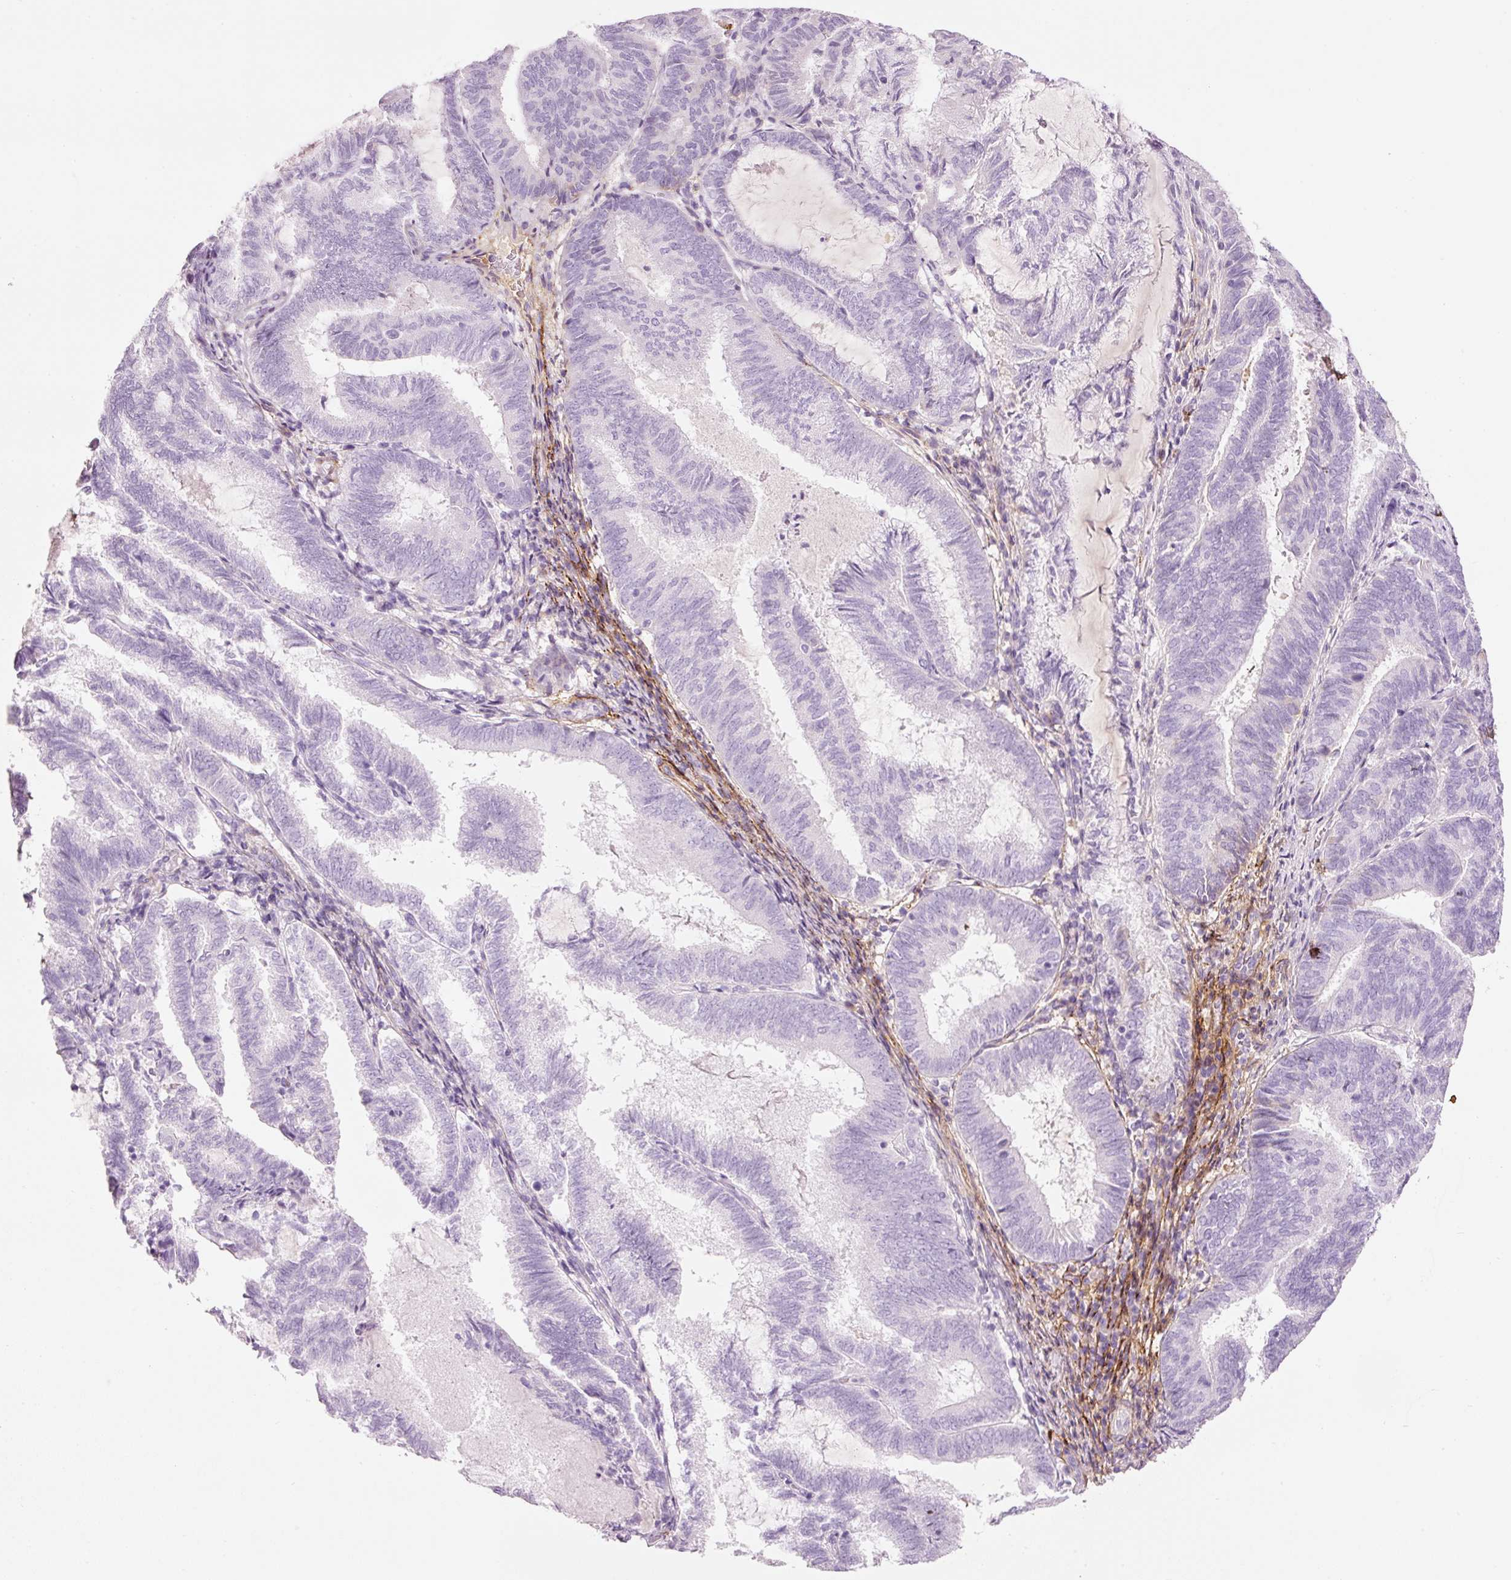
{"staining": {"intensity": "negative", "quantity": "none", "location": "none"}, "tissue": "endometrial cancer", "cell_type": "Tumor cells", "image_type": "cancer", "snomed": [{"axis": "morphology", "description": "Adenocarcinoma, NOS"}, {"axis": "topography", "description": "Endometrium"}], "caption": "The image shows no staining of tumor cells in endometrial adenocarcinoma.", "gene": "MFAP4", "patient": {"sex": "female", "age": 80}}